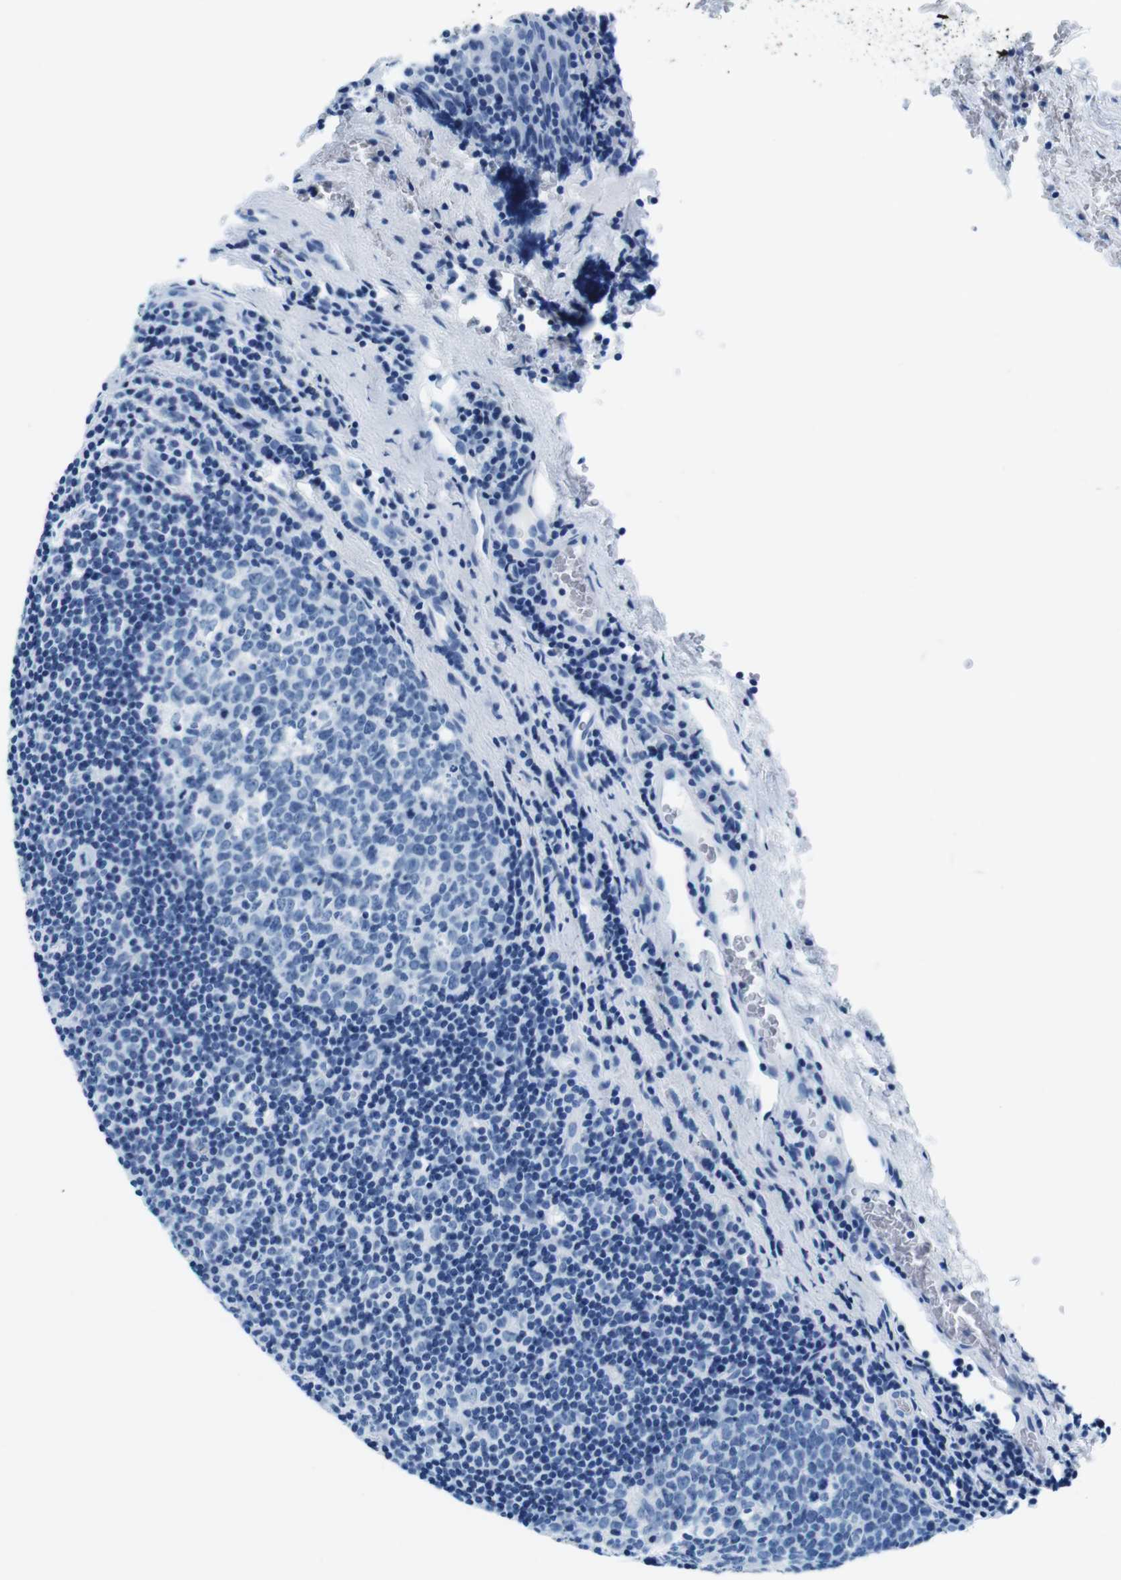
{"staining": {"intensity": "negative", "quantity": "none", "location": "none"}, "tissue": "oral mucosa", "cell_type": "Squamous epithelial cells", "image_type": "normal", "snomed": [{"axis": "morphology", "description": "Normal tissue, NOS"}, {"axis": "topography", "description": "Oral tissue"}], "caption": "A micrograph of oral mucosa stained for a protein demonstrates no brown staining in squamous epithelial cells. The staining was performed using DAB (3,3'-diaminobenzidine) to visualize the protein expression in brown, while the nuclei were stained in blue with hematoxylin (Magnification: 20x).", "gene": "ELANE", "patient": {"sex": "male", "age": 20}}